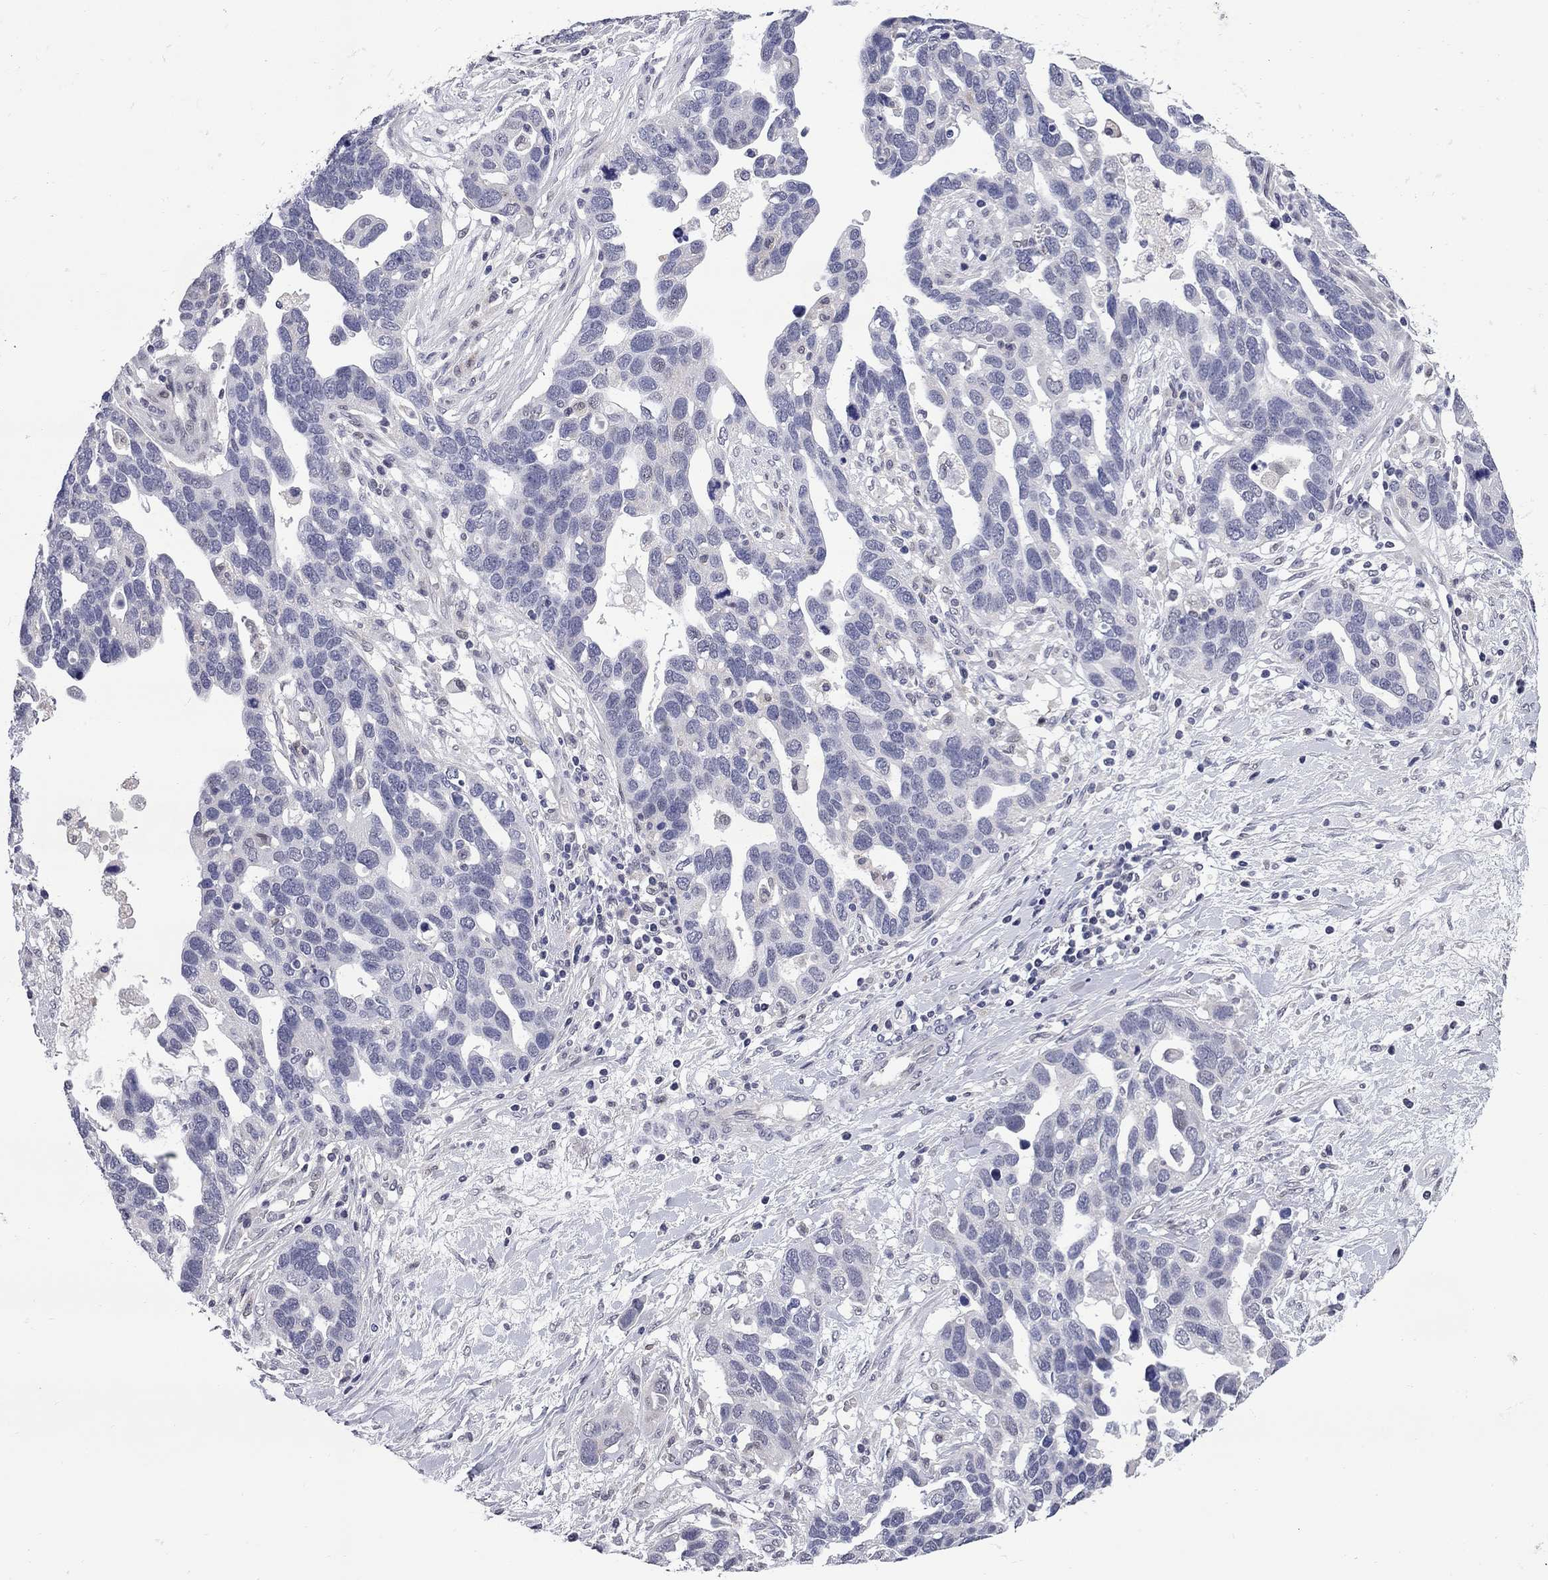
{"staining": {"intensity": "negative", "quantity": "none", "location": "none"}, "tissue": "ovarian cancer", "cell_type": "Tumor cells", "image_type": "cancer", "snomed": [{"axis": "morphology", "description": "Cystadenocarcinoma, serous, NOS"}, {"axis": "topography", "description": "Ovary"}], "caption": "Immunohistochemistry (IHC) image of human ovarian cancer stained for a protein (brown), which shows no staining in tumor cells.", "gene": "HTR4", "patient": {"sex": "female", "age": 54}}